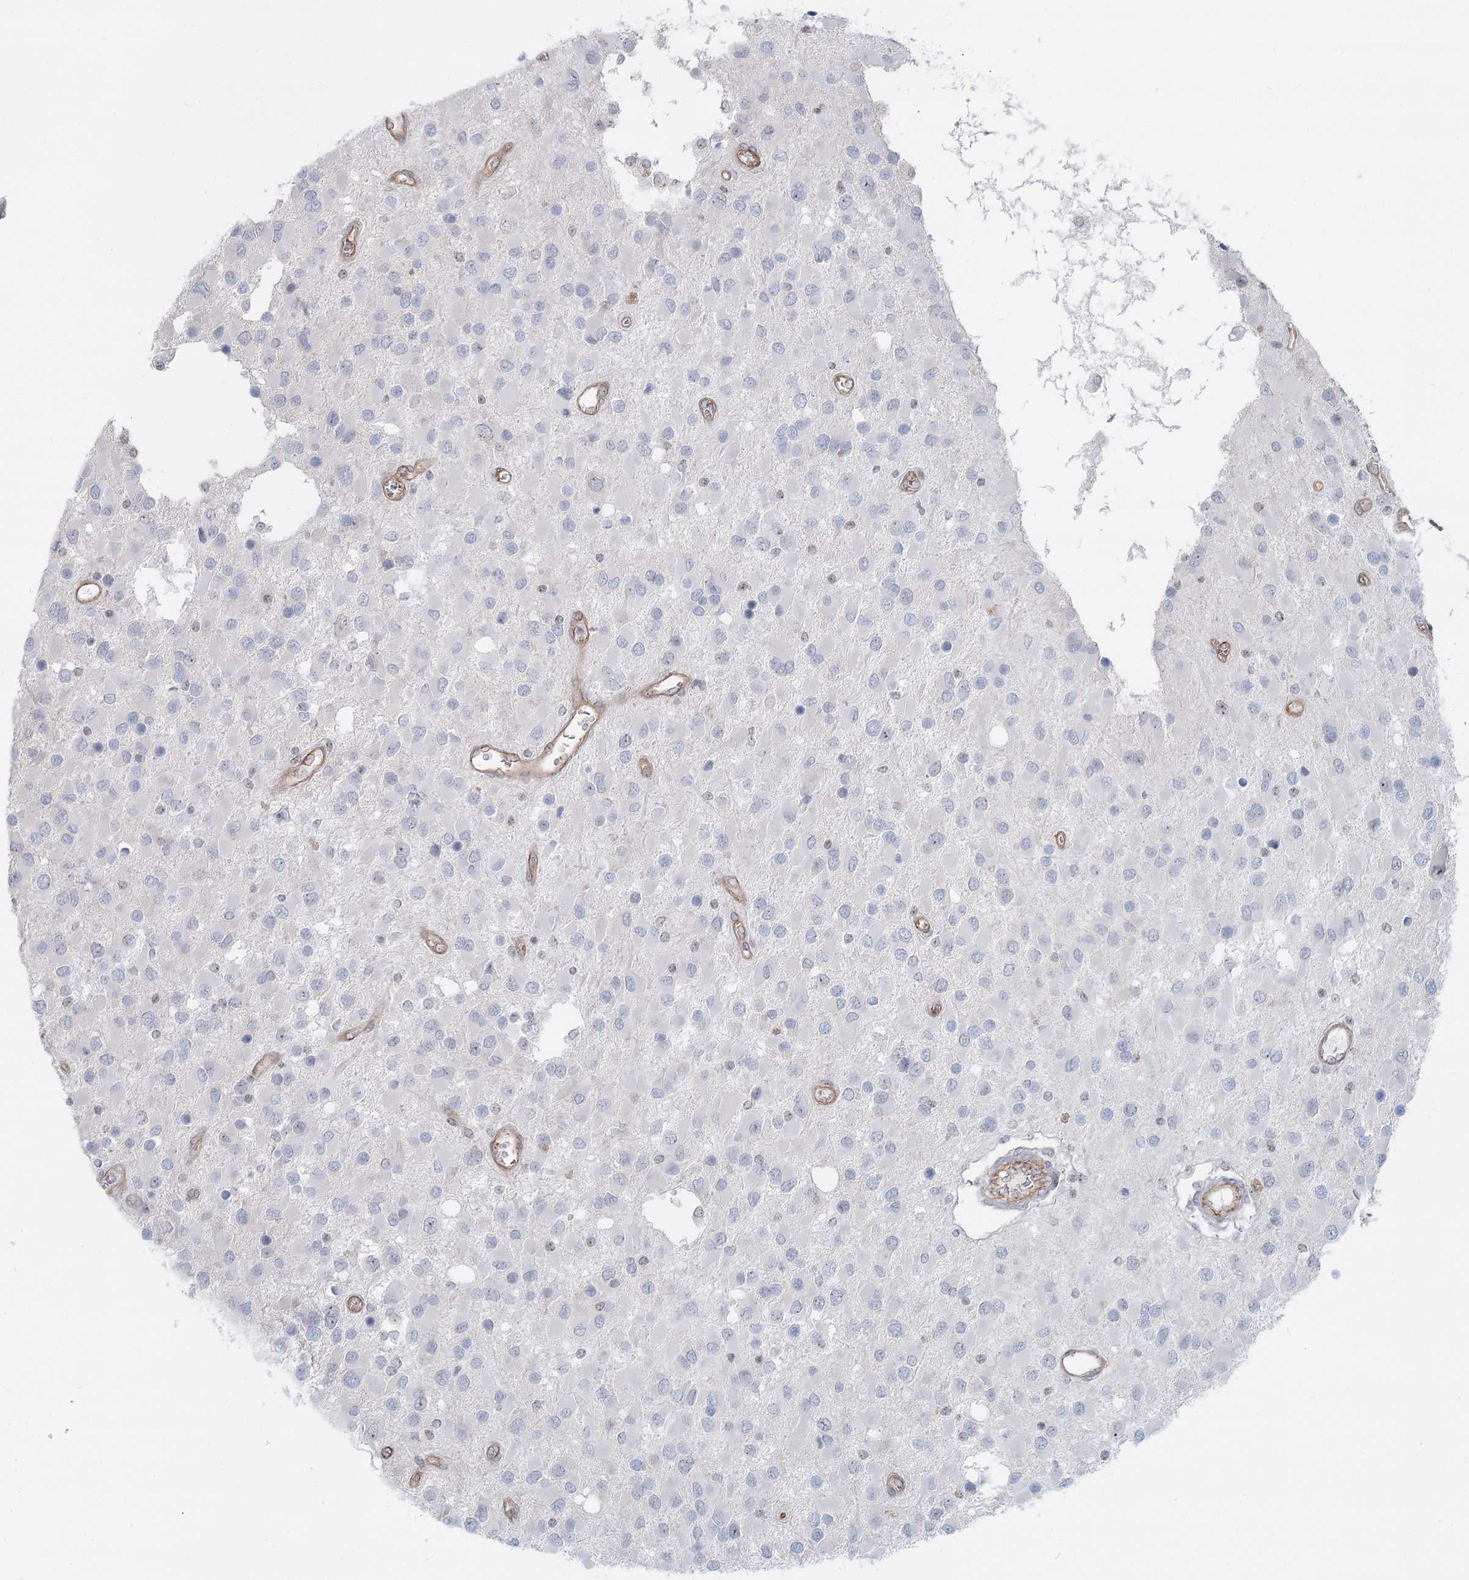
{"staining": {"intensity": "negative", "quantity": "none", "location": "none"}, "tissue": "glioma", "cell_type": "Tumor cells", "image_type": "cancer", "snomed": [{"axis": "morphology", "description": "Glioma, malignant, High grade"}, {"axis": "topography", "description": "Brain"}], "caption": "High magnification brightfield microscopy of glioma stained with DAB (brown) and counterstained with hematoxylin (blue): tumor cells show no significant positivity.", "gene": "ZFYVE28", "patient": {"sex": "male", "age": 53}}